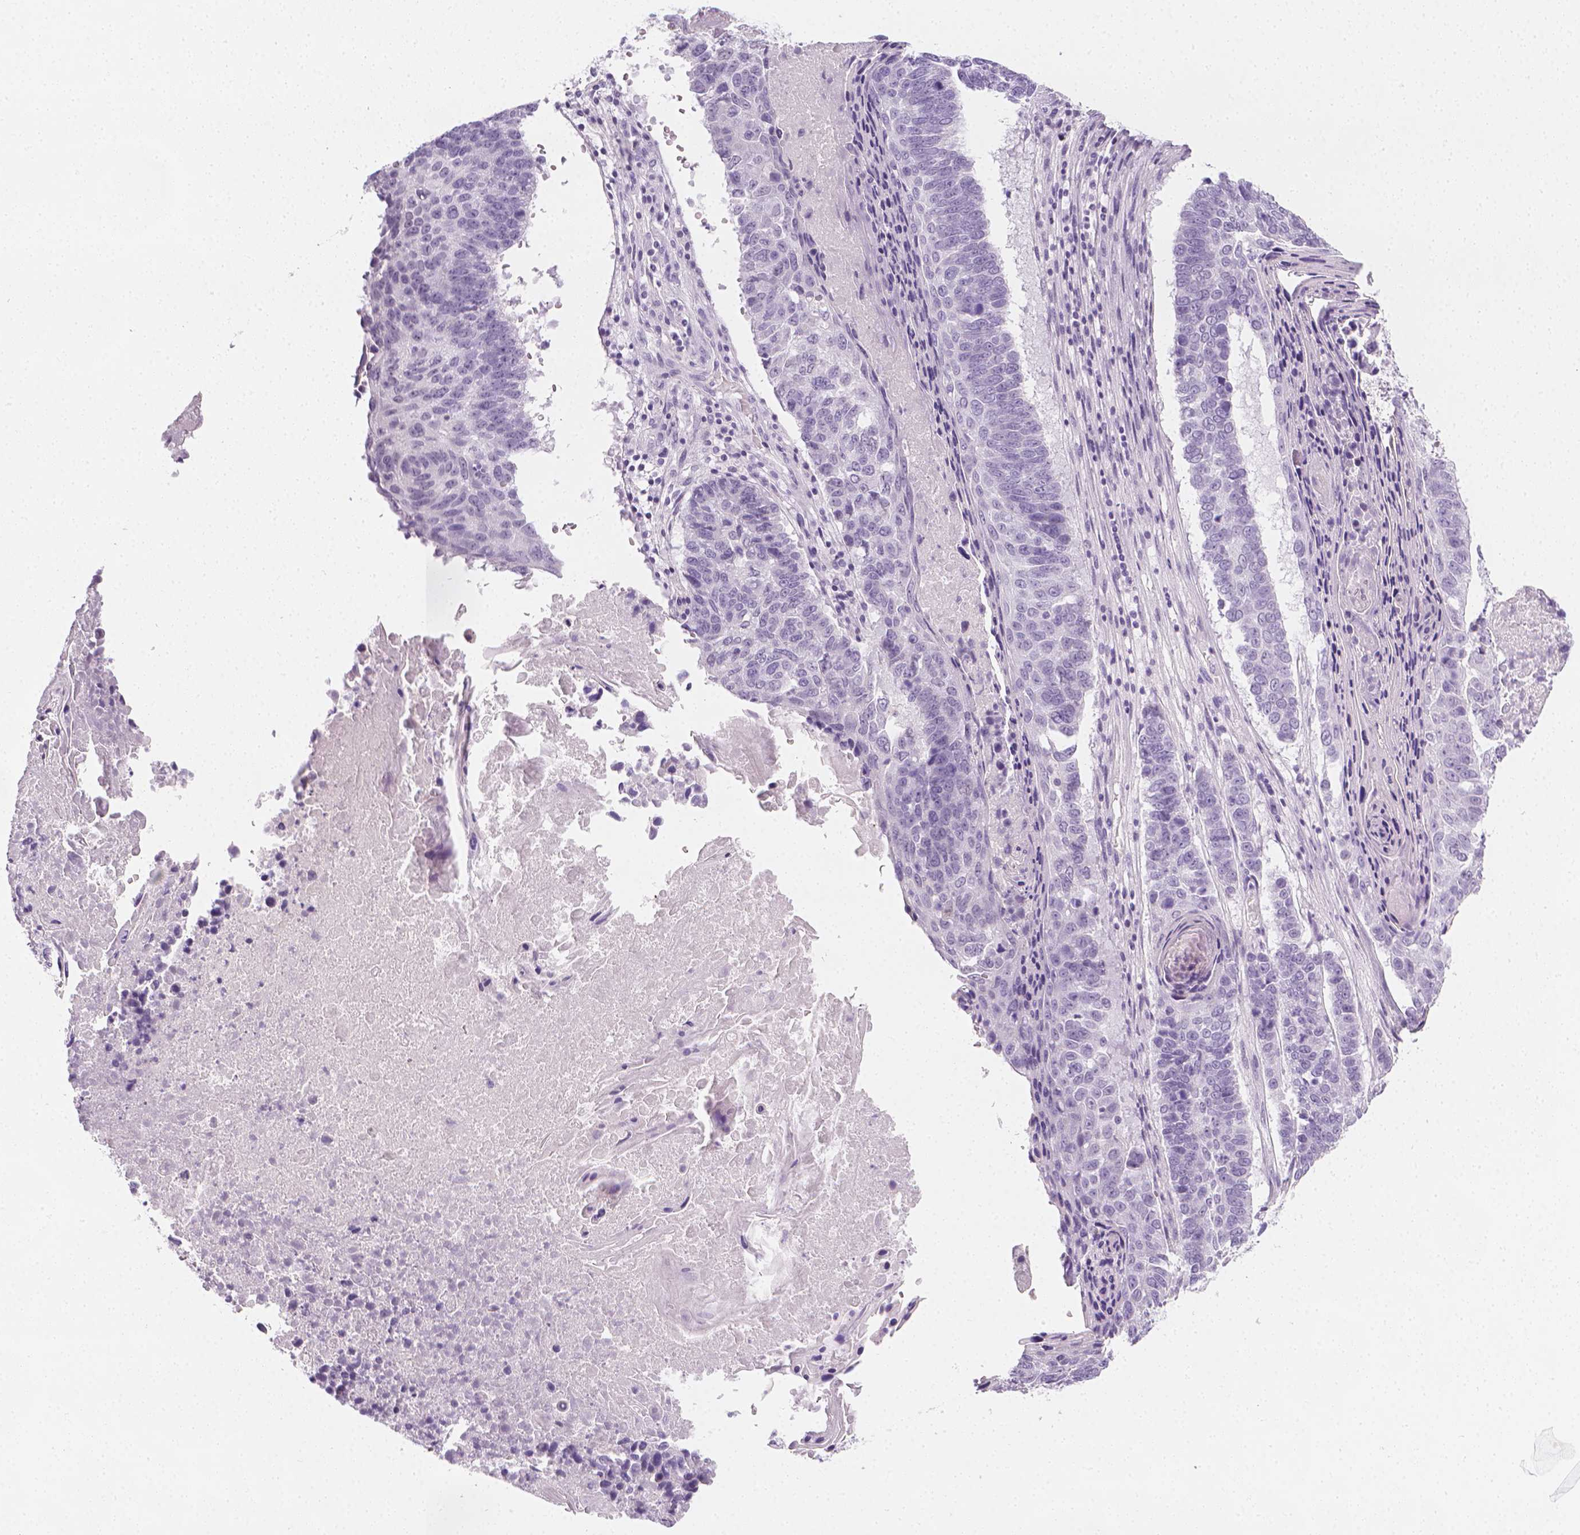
{"staining": {"intensity": "negative", "quantity": "none", "location": "none"}, "tissue": "lung cancer", "cell_type": "Tumor cells", "image_type": "cancer", "snomed": [{"axis": "morphology", "description": "Squamous cell carcinoma, NOS"}, {"axis": "topography", "description": "Lung"}], "caption": "High power microscopy photomicrograph of an immunohistochemistry (IHC) image of lung cancer, revealing no significant positivity in tumor cells.", "gene": "DCAF8L1", "patient": {"sex": "male", "age": 73}}